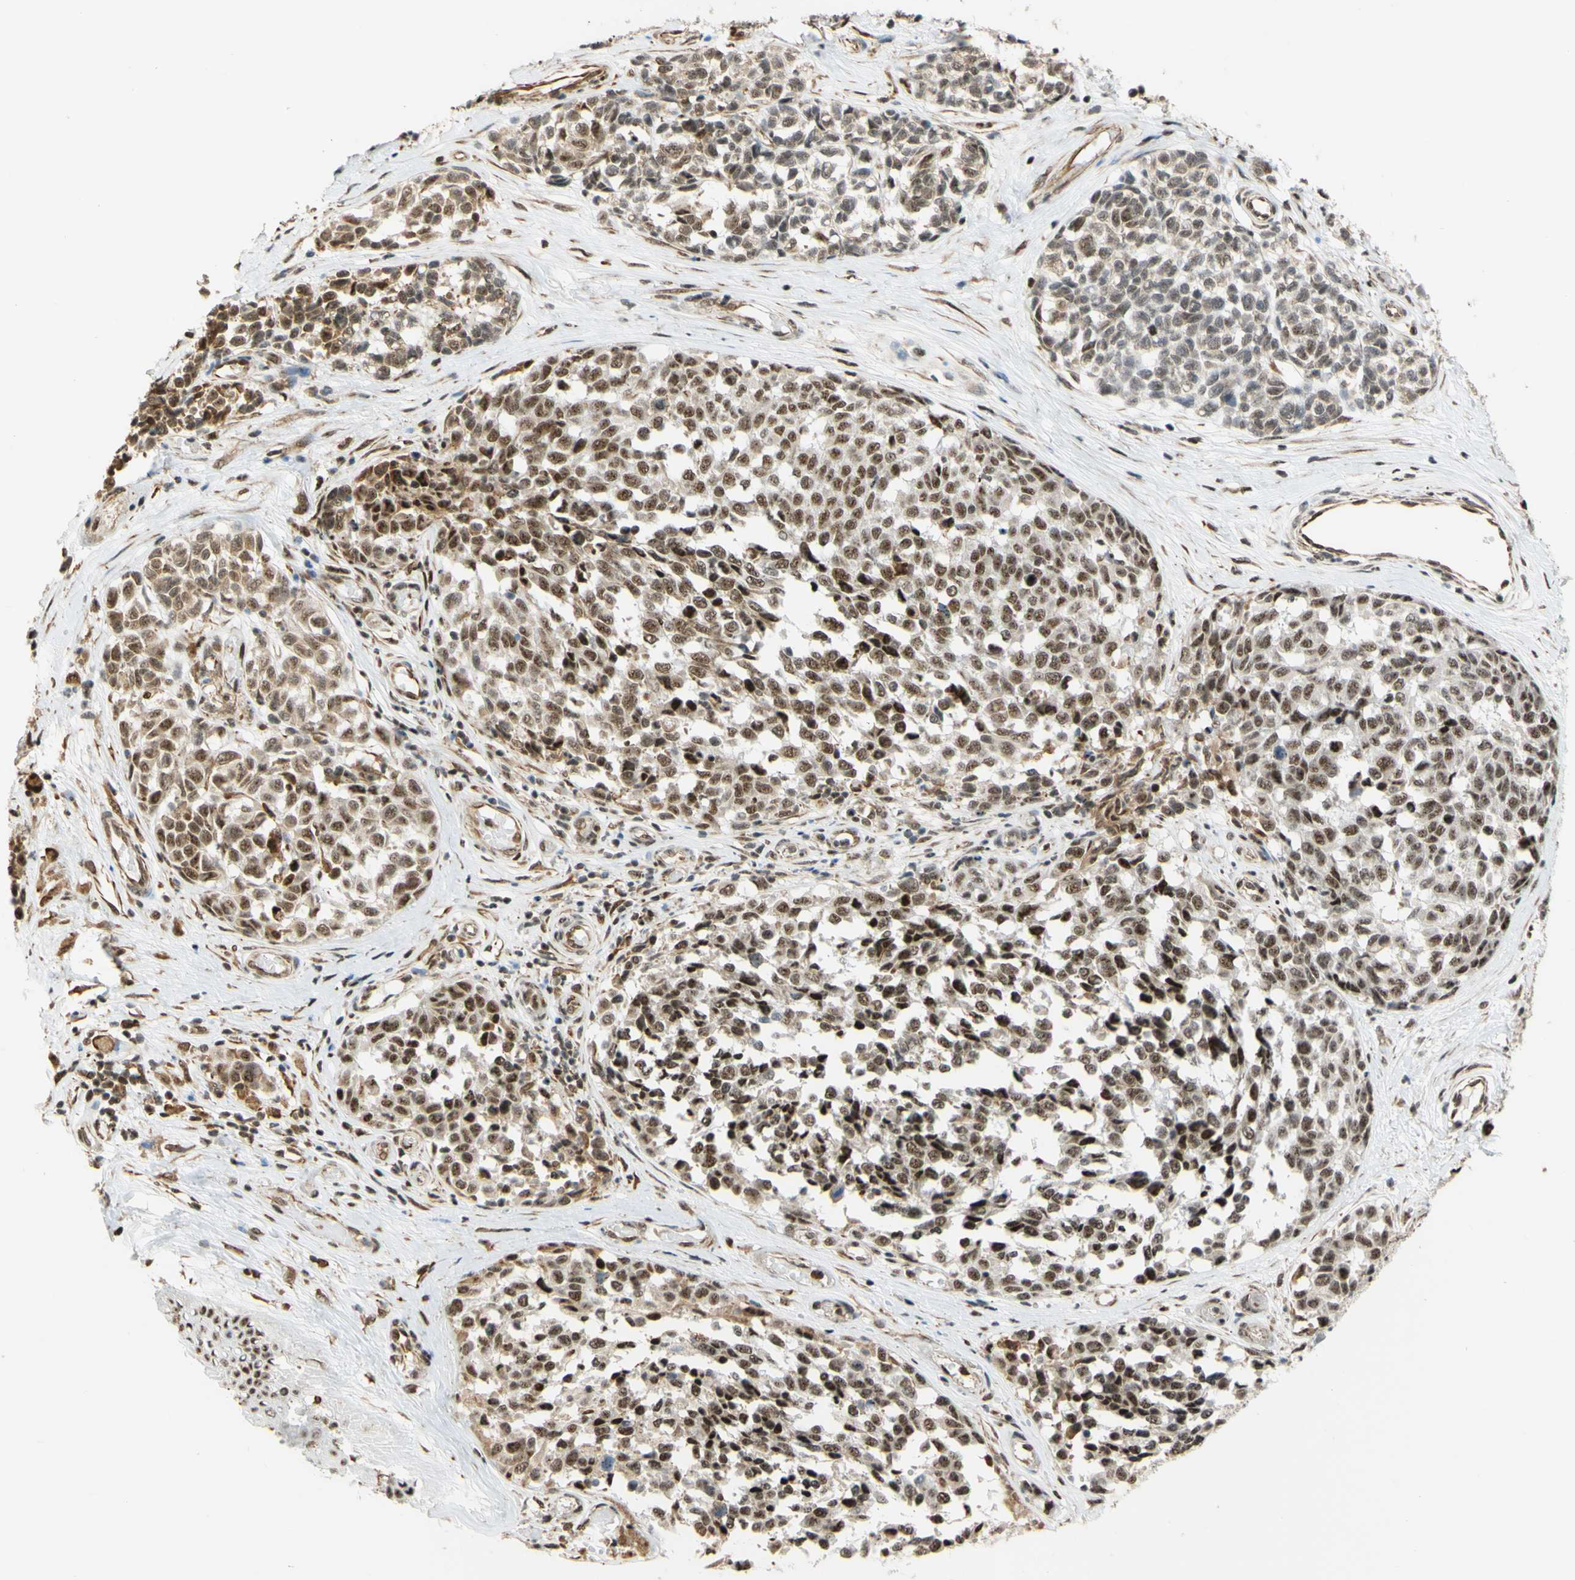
{"staining": {"intensity": "moderate", "quantity": ">75%", "location": "nuclear"}, "tissue": "melanoma", "cell_type": "Tumor cells", "image_type": "cancer", "snomed": [{"axis": "morphology", "description": "Malignant melanoma, NOS"}, {"axis": "topography", "description": "Skin"}], "caption": "This histopathology image reveals IHC staining of human malignant melanoma, with medium moderate nuclear staining in approximately >75% of tumor cells.", "gene": "SAP18", "patient": {"sex": "female", "age": 64}}